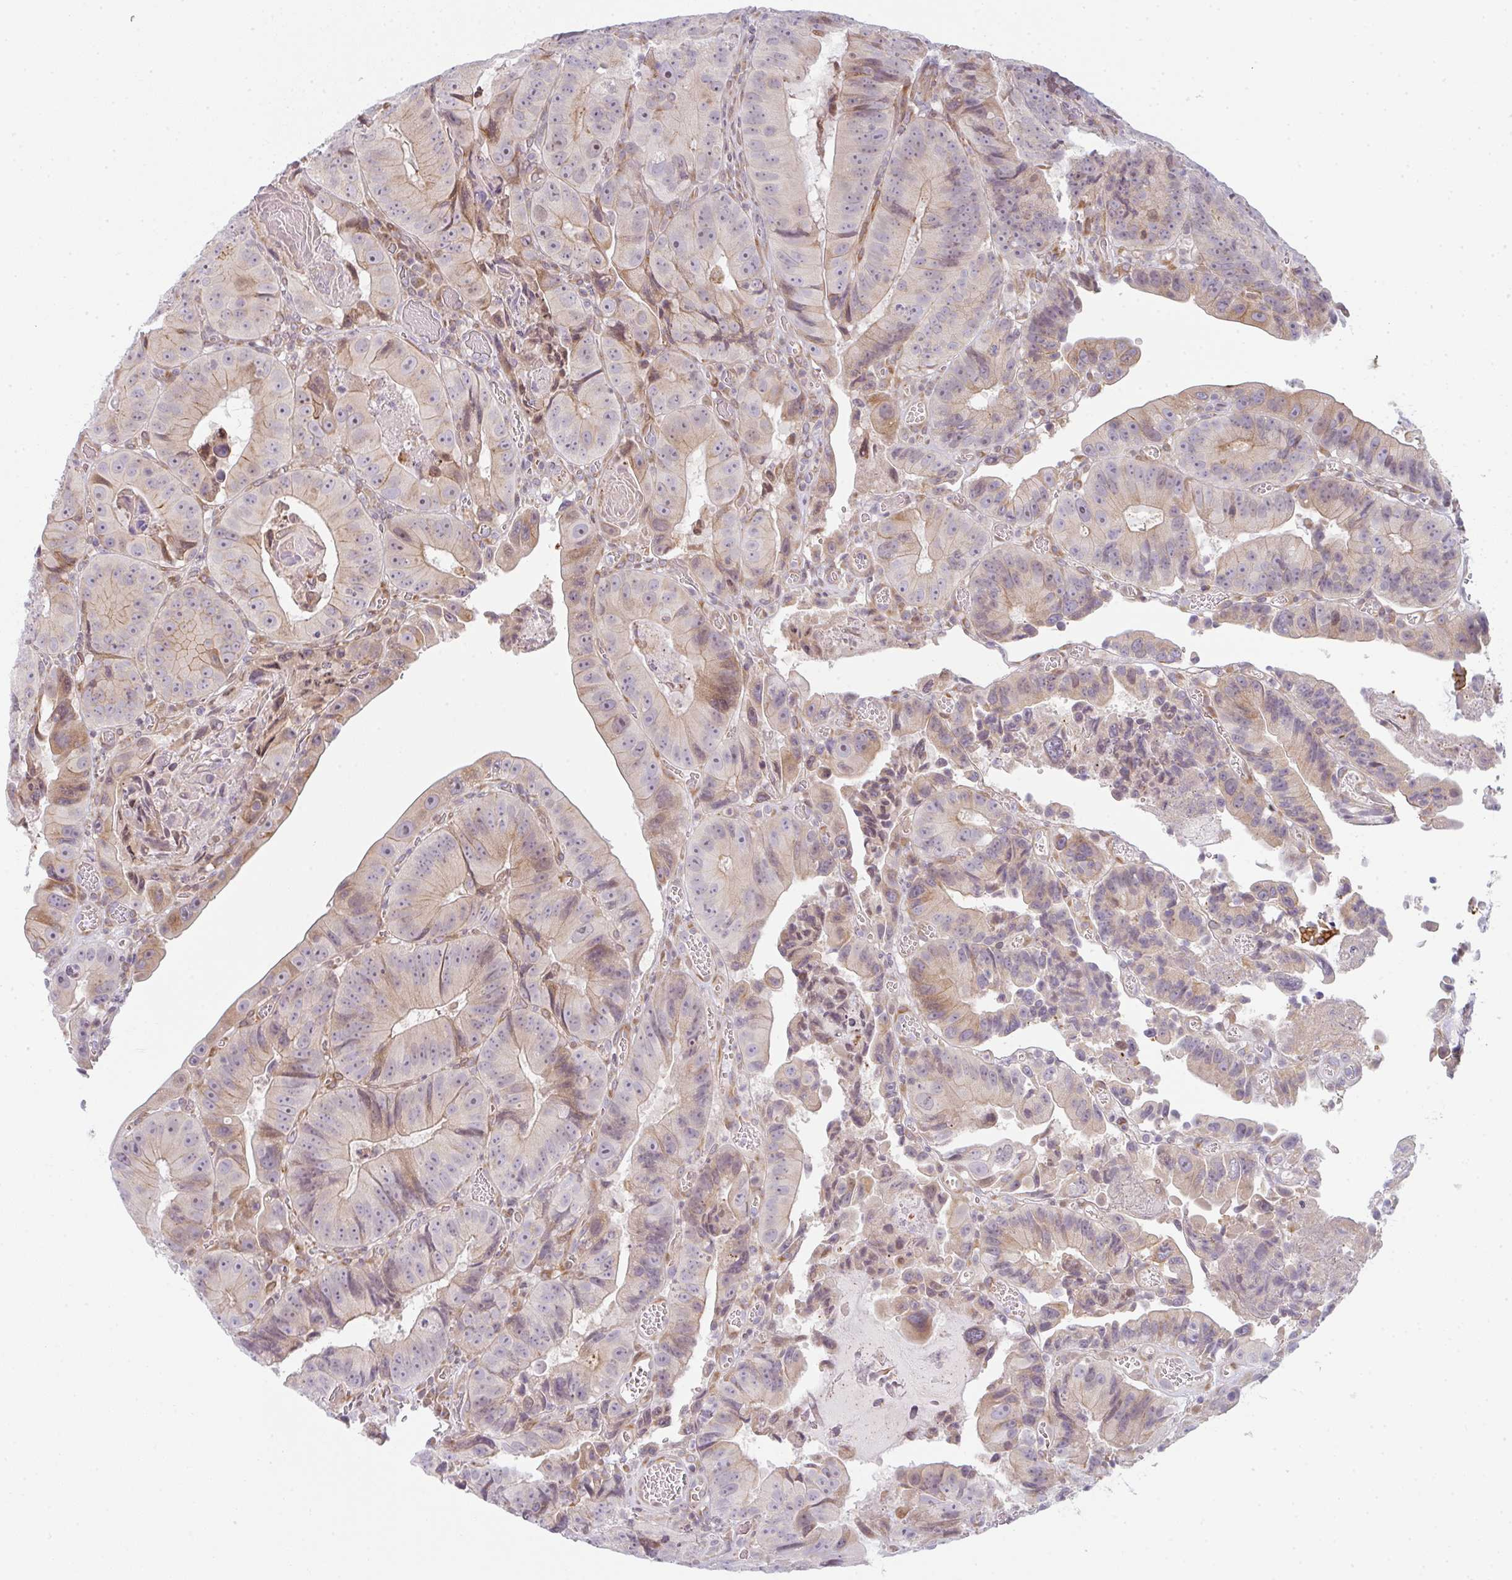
{"staining": {"intensity": "weak", "quantity": "25%-75%", "location": "cytoplasmic/membranous"}, "tissue": "colorectal cancer", "cell_type": "Tumor cells", "image_type": "cancer", "snomed": [{"axis": "morphology", "description": "Adenocarcinoma, NOS"}, {"axis": "topography", "description": "Colon"}], "caption": "Protein staining of adenocarcinoma (colorectal) tissue shows weak cytoplasmic/membranous staining in about 25%-75% of tumor cells. (DAB IHC with brightfield microscopy, high magnification).", "gene": "TMEM237", "patient": {"sex": "female", "age": 86}}